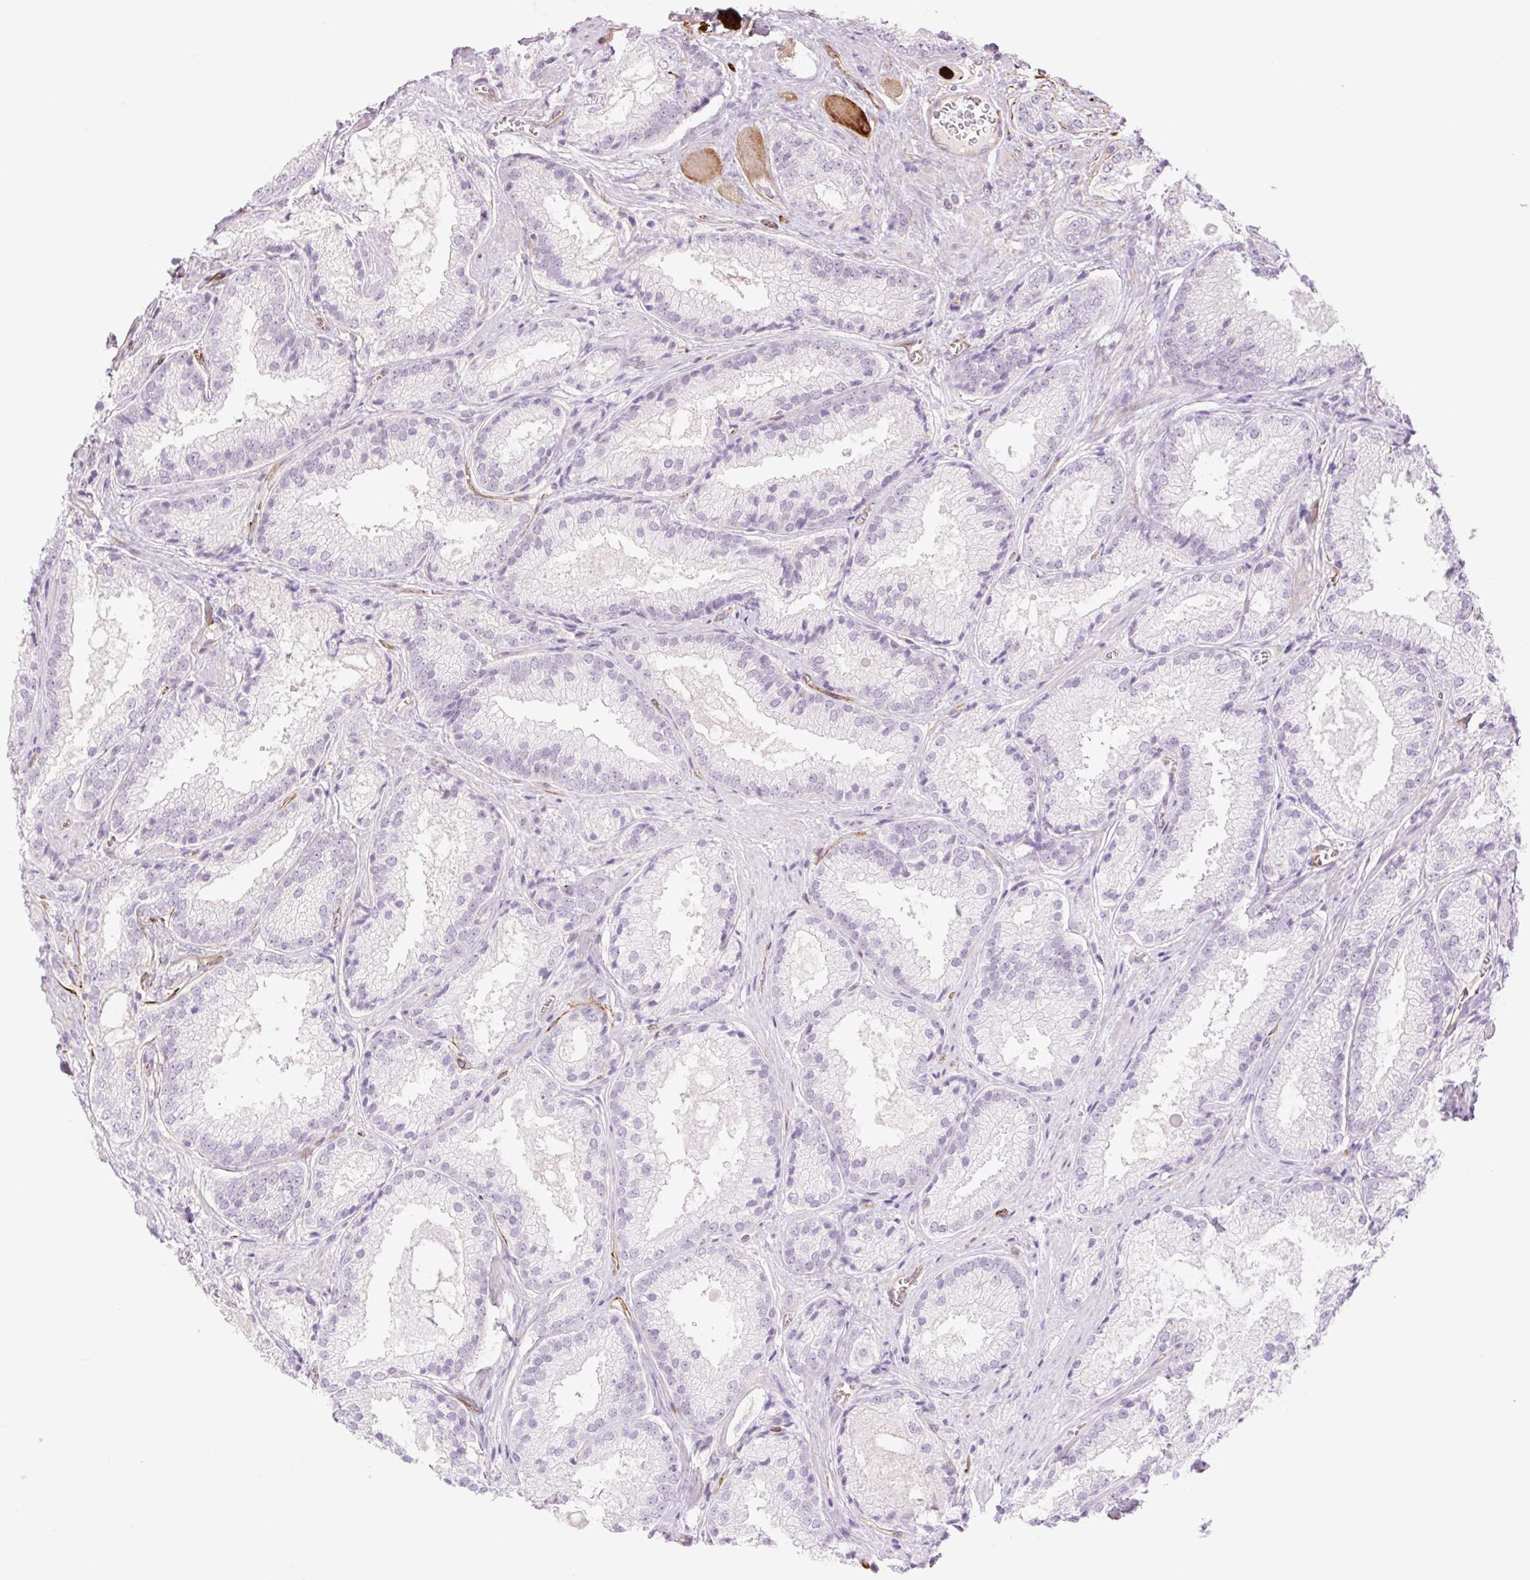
{"staining": {"intensity": "negative", "quantity": "none", "location": "none"}, "tissue": "prostate cancer", "cell_type": "Tumor cells", "image_type": "cancer", "snomed": [{"axis": "morphology", "description": "Adenocarcinoma, High grade"}, {"axis": "topography", "description": "Prostate"}], "caption": "Photomicrograph shows no protein expression in tumor cells of high-grade adenocarcinoma (prostate) tissue. (IHC, brightfield microscopy, high magnification).", "gene": "ZFYVE21", "patient": {"sex": "male", "age": 68}}